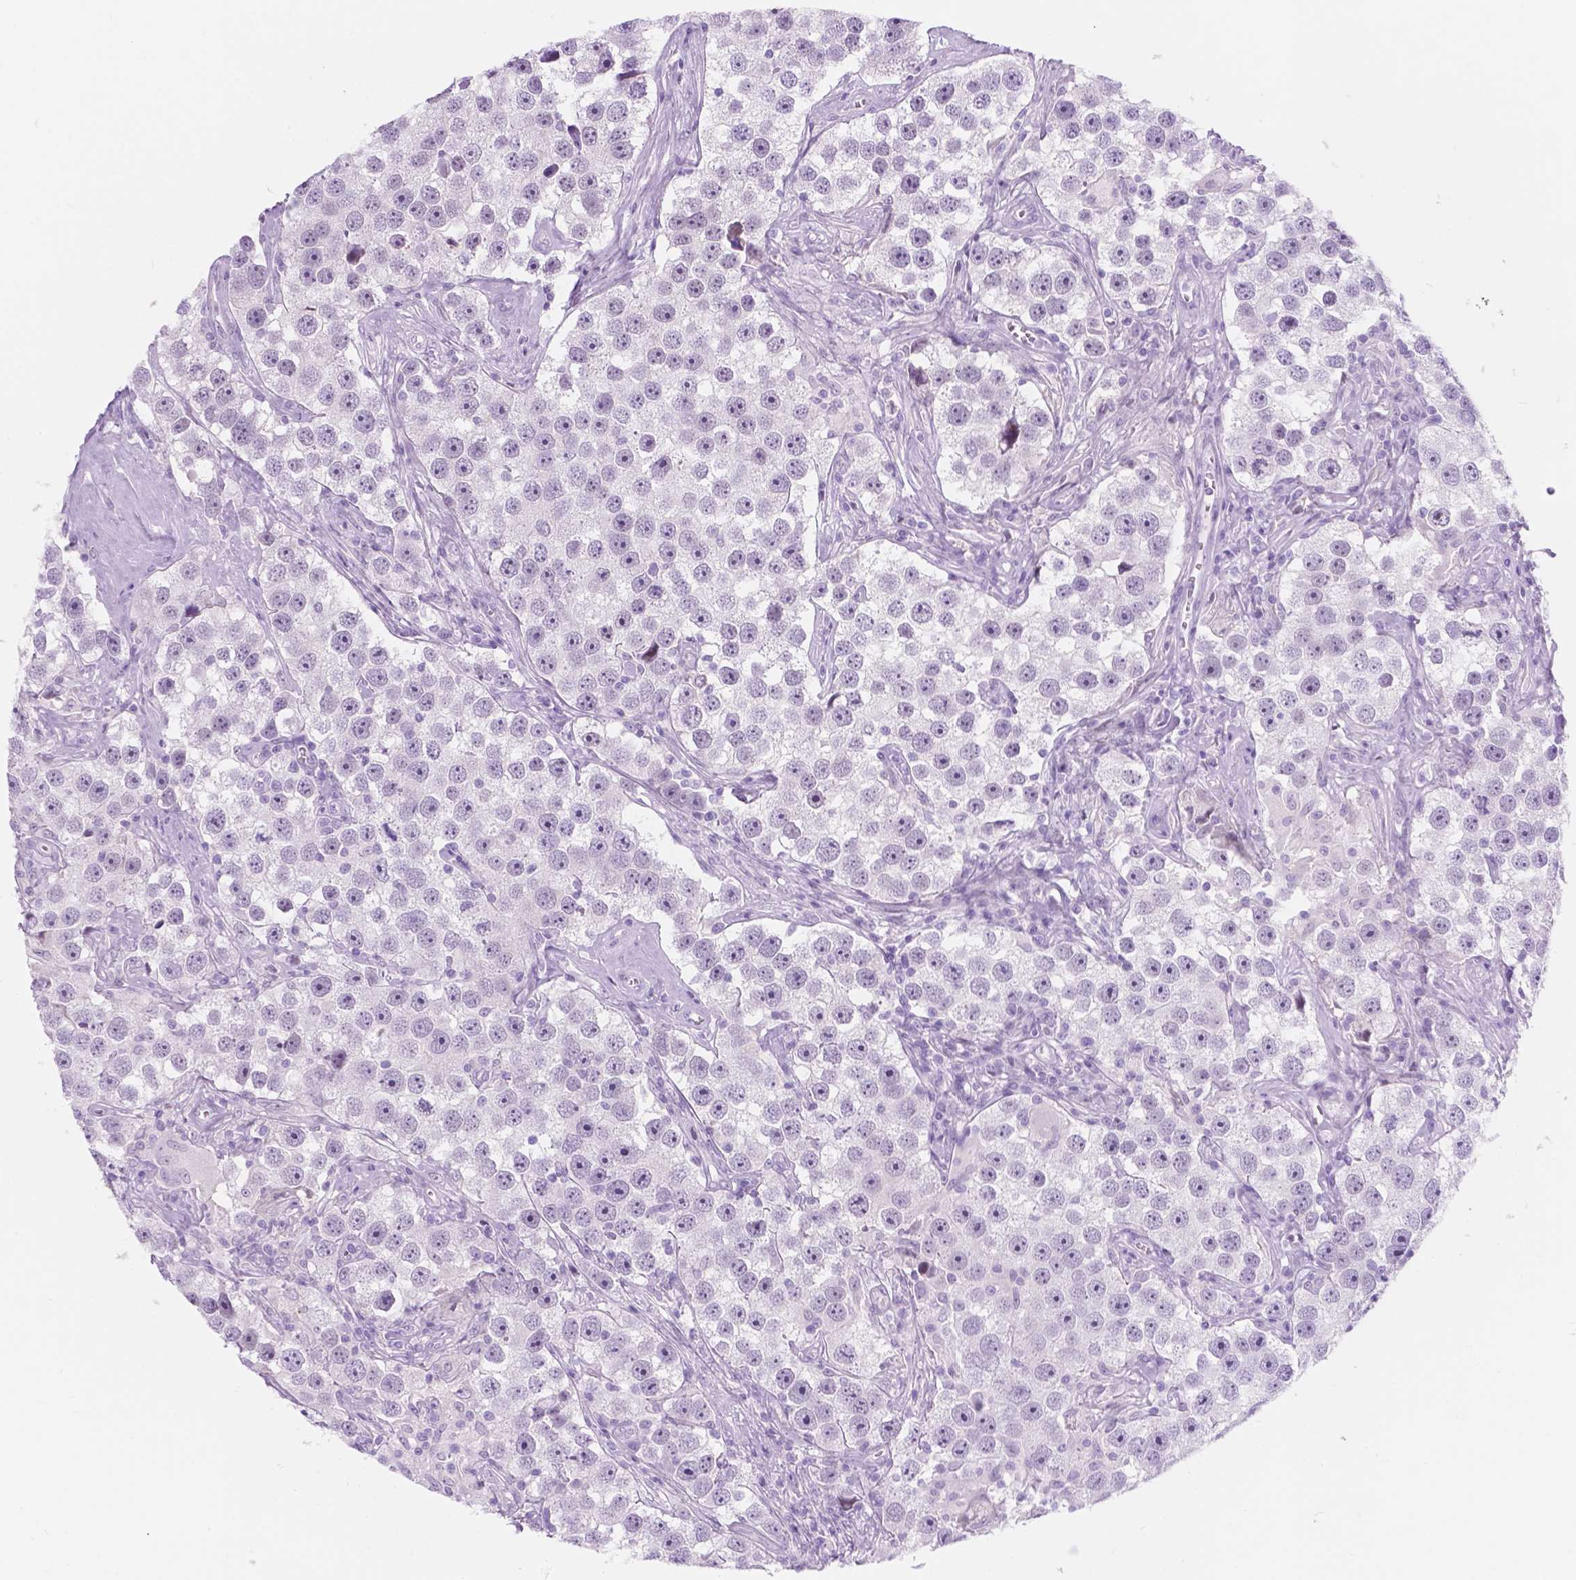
{"staining": {"intensity": "negative", "quantity": "none", "location": "none"}, "tissue": "testis cancer", "cell_type": "Tumor cells", "image_type": "cancer", "snomed": [{"axis": "morphology", "description": "Seminoma, NOS"}, {"axis": "topography", "description": "Testis"}], "caption": "DAB (3,3'-diaminobenzidine) immunohistochemical staining of human testis cancer (seminoma) exhibits no significant expression in tumor cells.", "gene": "CUZD1", "patient": {"sex": "male", "age": 49}}